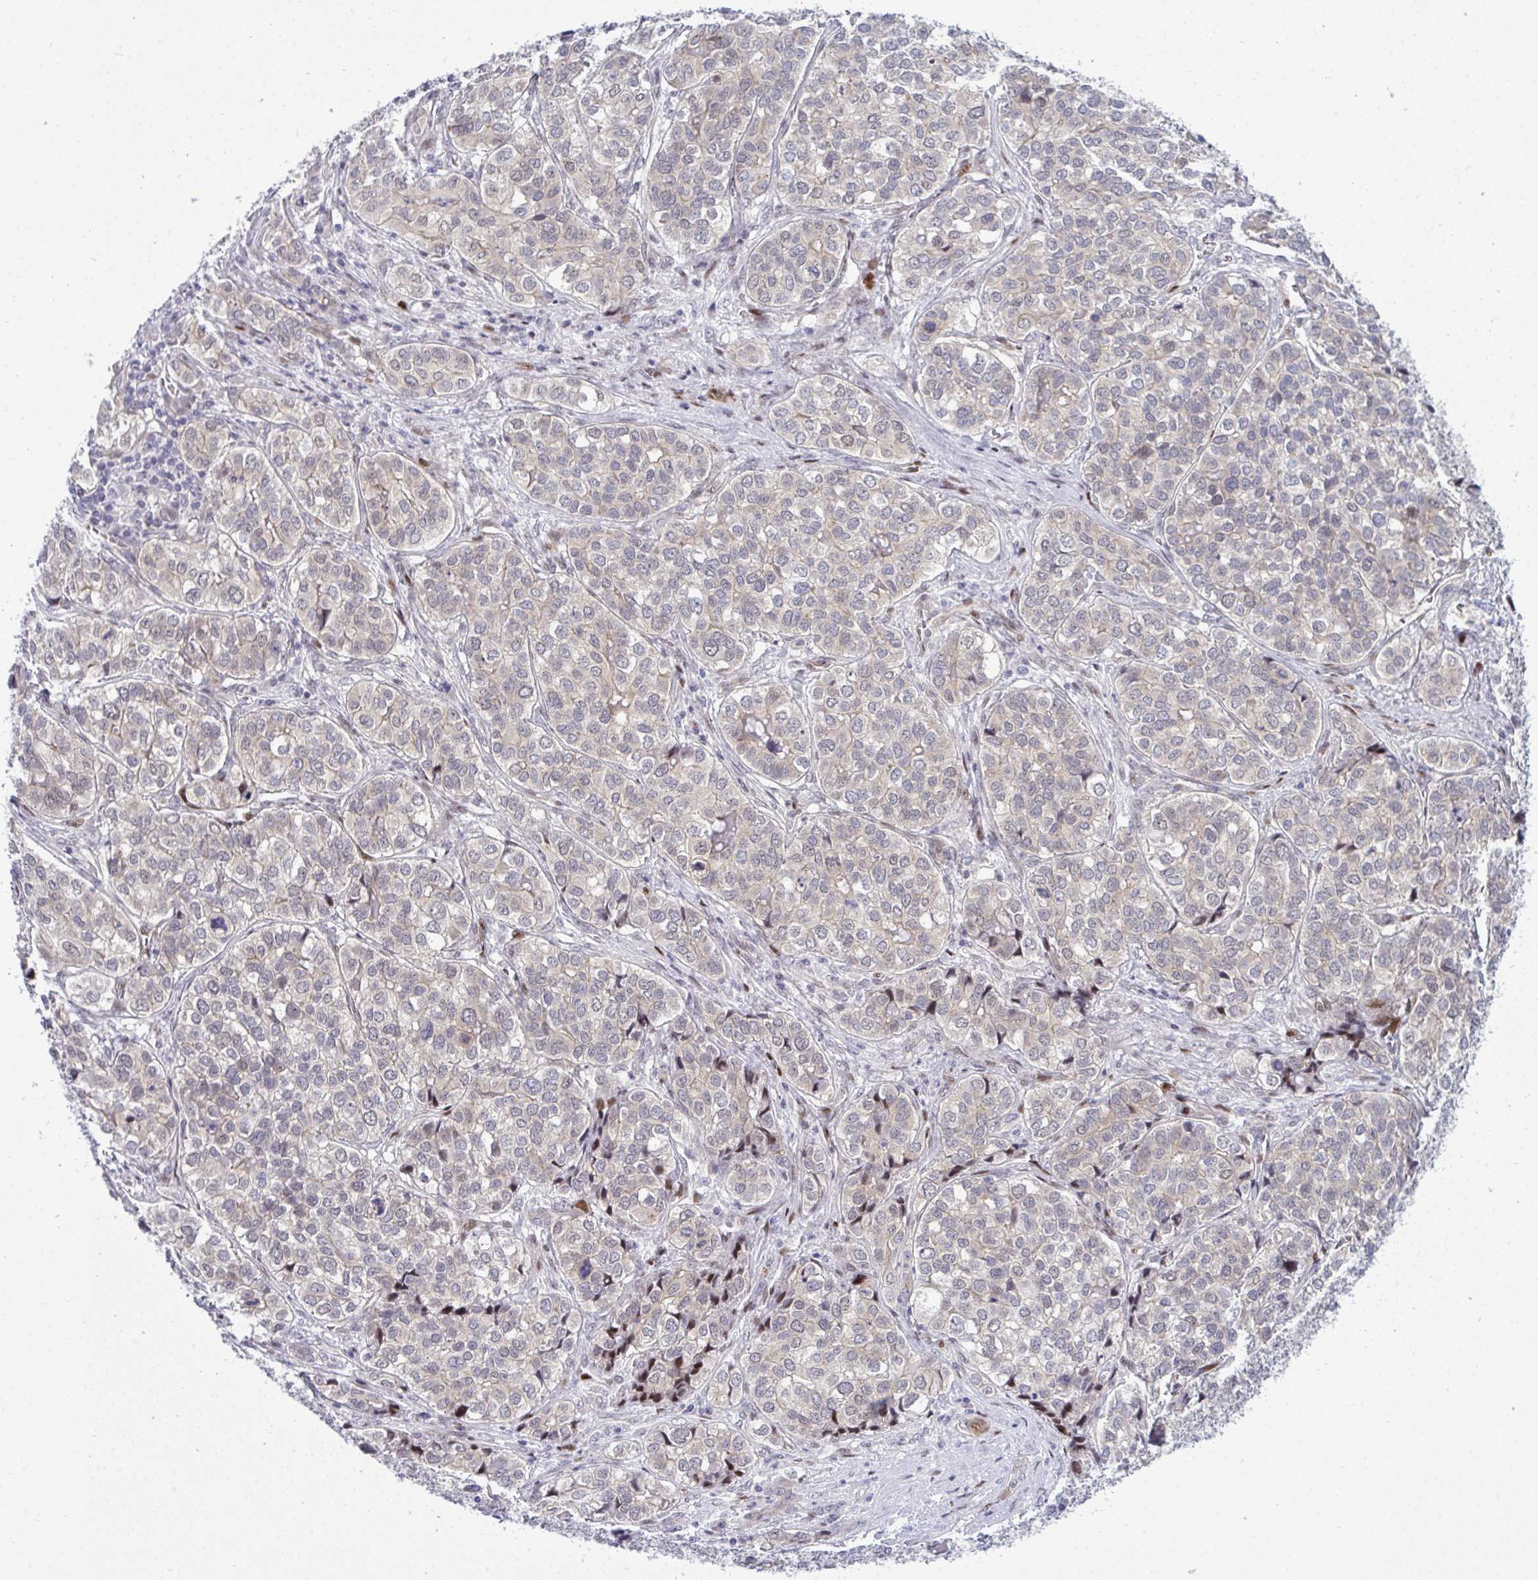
{"staining": {"intensity": "negative", "quantity": "none", "location": "none"}, "tissue": "liver cancer", "cell_type": "Tumor cells", "image_type": "cancer", "snomed": [{"axis": "morphology", "description": "Cholangiocarcinoma"}, {"axis": "topography", "description": "Liver"}], "caption": "Immunohistochemical staining of cholangiocarcinoma (liver) displays no significant expression in tumor cells.", "gene": "TAB1", "patient": {"sex": "male", "age": 56}}